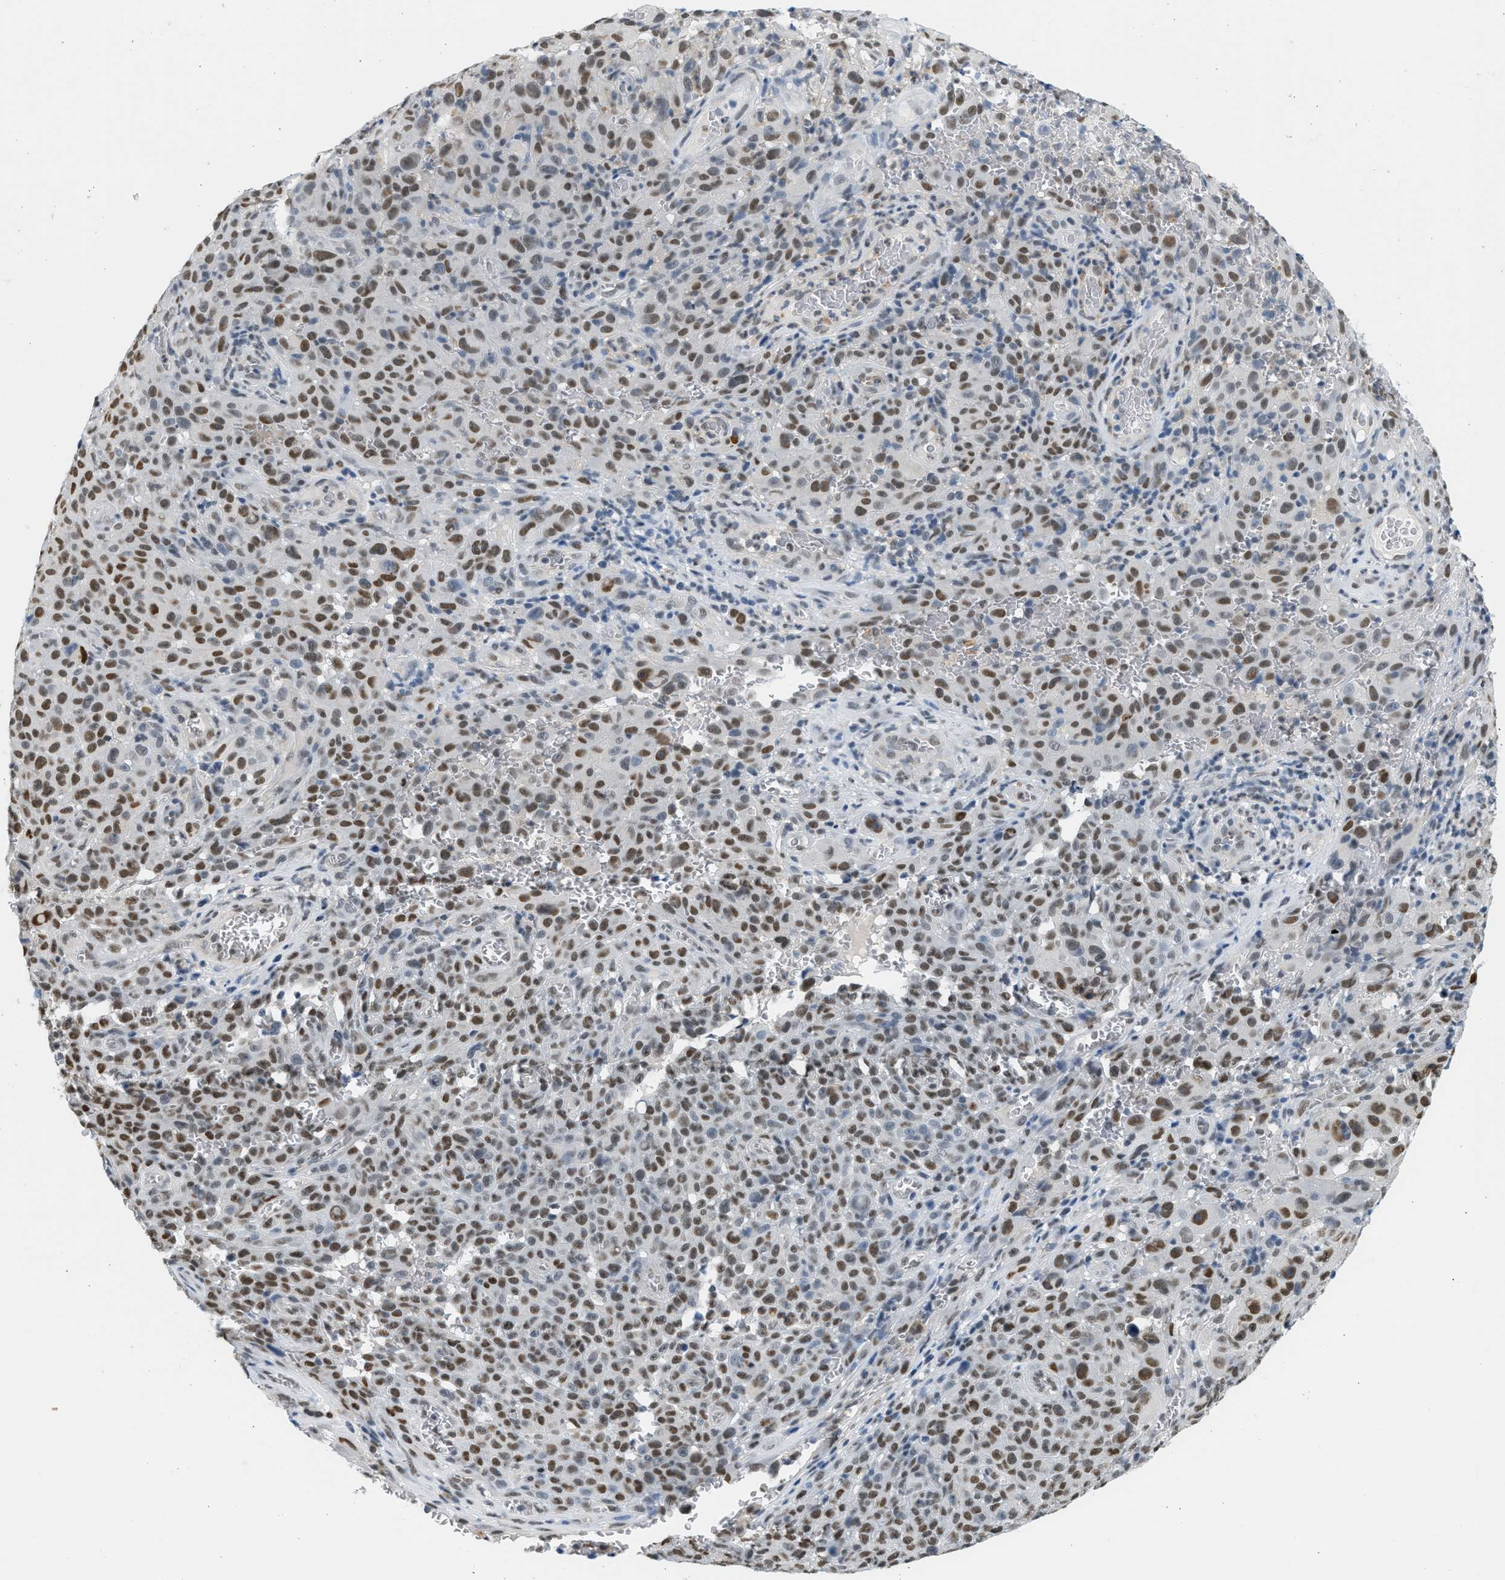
{"staining": {"intensity": "moderate", "quantity": ">75%", "location": "nuclear"}, "tissue": "melanoma", "cell_type": "Tumor cells", "image_type": "cancer", "snomed": [{"axis": "morphology", "description": "Malignant melanoma, NOS"}, {"axis": "topography", "description": "Skin"}], "caption": "Protein positivity by IHC exhibits moderate nuclear staining in approximately >75% of tumor cells in malignant melanoma.", "gene": "HIPK1", "patient": {"sex": "female", "age": 82}}